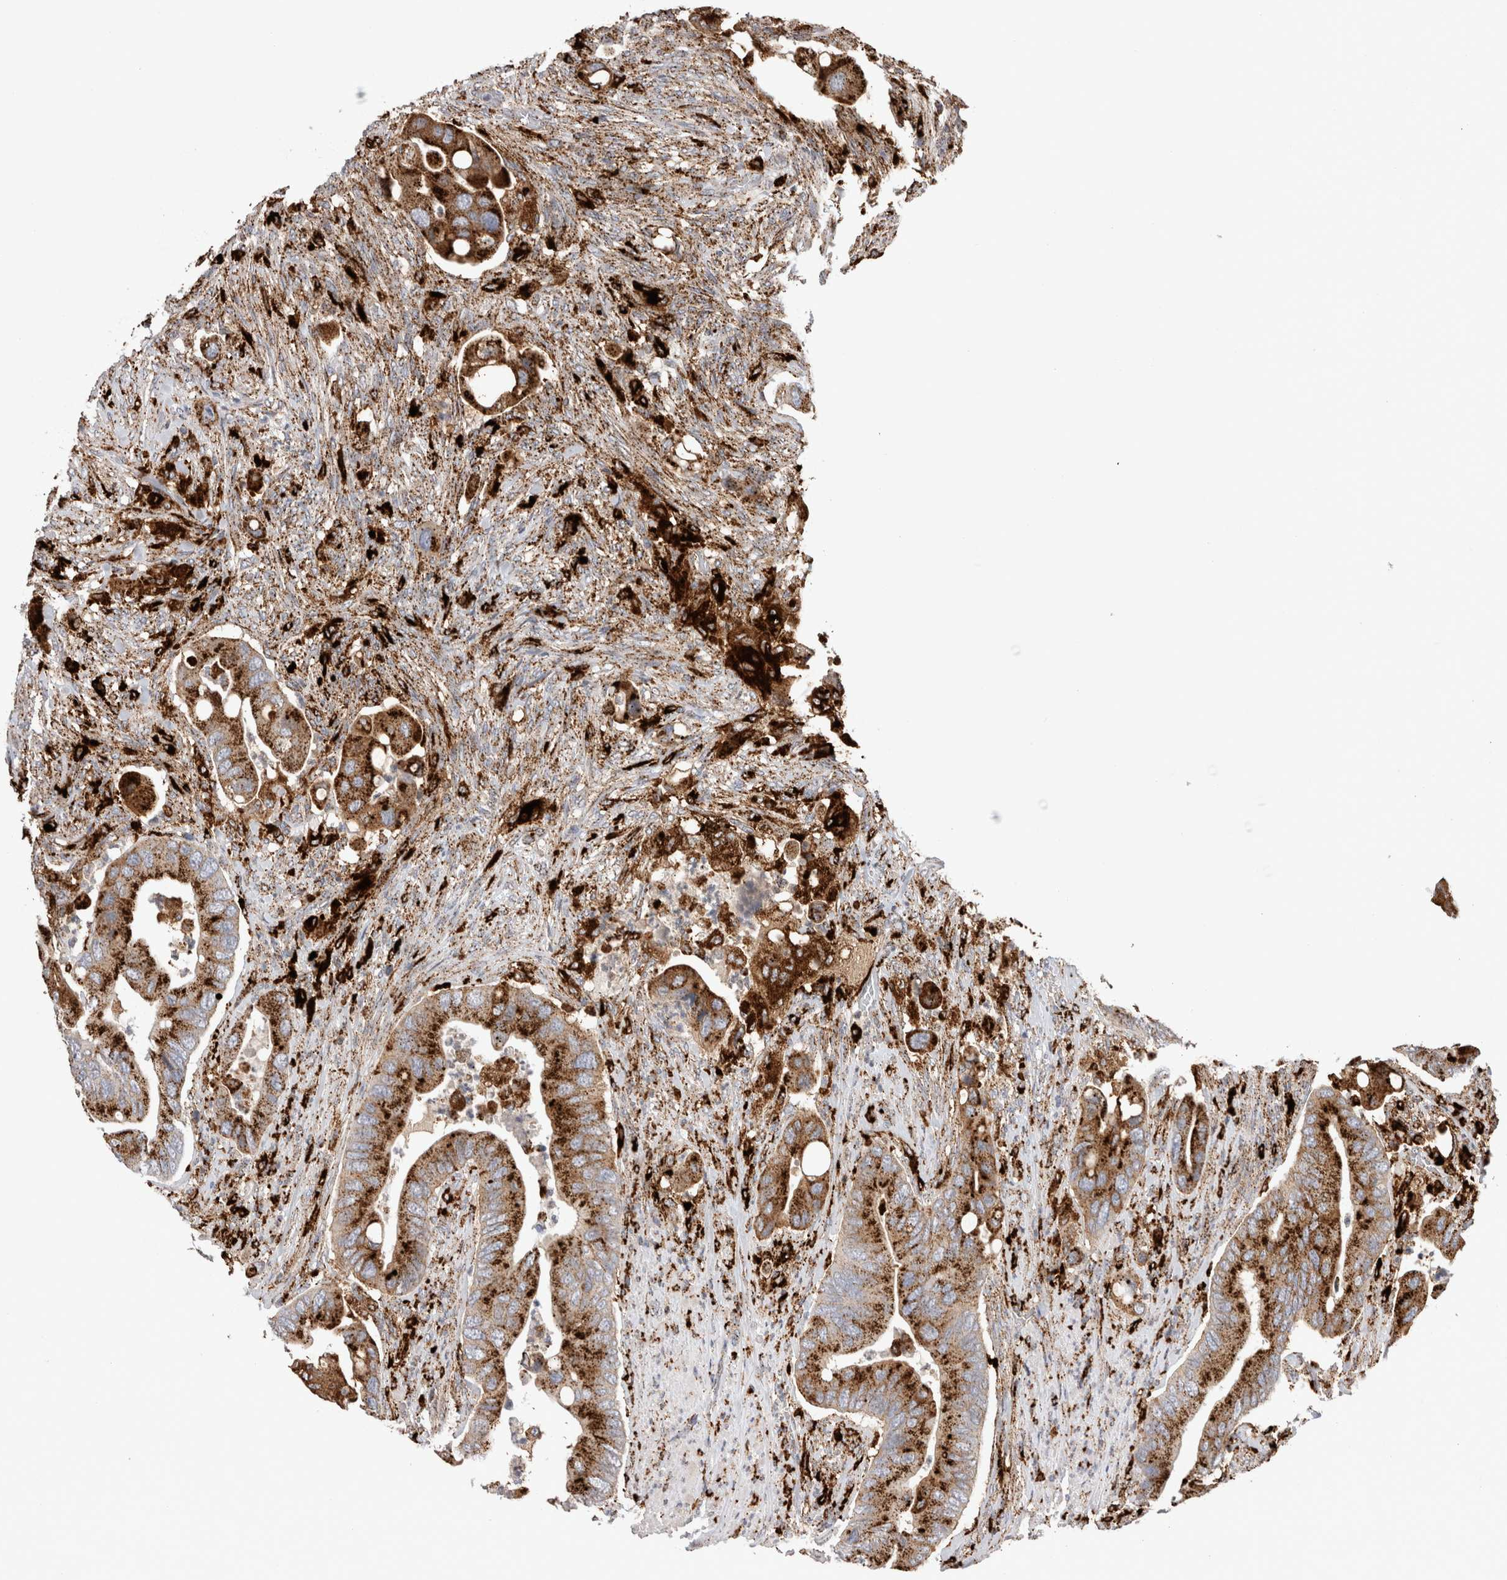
{"staining": {"intensity": "strong", "quantity": ">75%", "location": "cytoplasmic/membranous"}, "tissue": "colorectal cancer", "cell_type": "Tumor cells", "image_type": "cancer", "snomed": [{"axis": "morphology", "description": "Adenocarcinoma, NOS"}, {"axis": "topography", "description": "Rectum"}], "caption": "IHC image of human colorectal adenocarcinoma stained for a protein (brown), which exhibits high levels of strong cytoplasmic/membranous staining in approximately >75% of tumor cells.", "gene": "CTSA", "patient": {"sex": "female", "age": 57}}